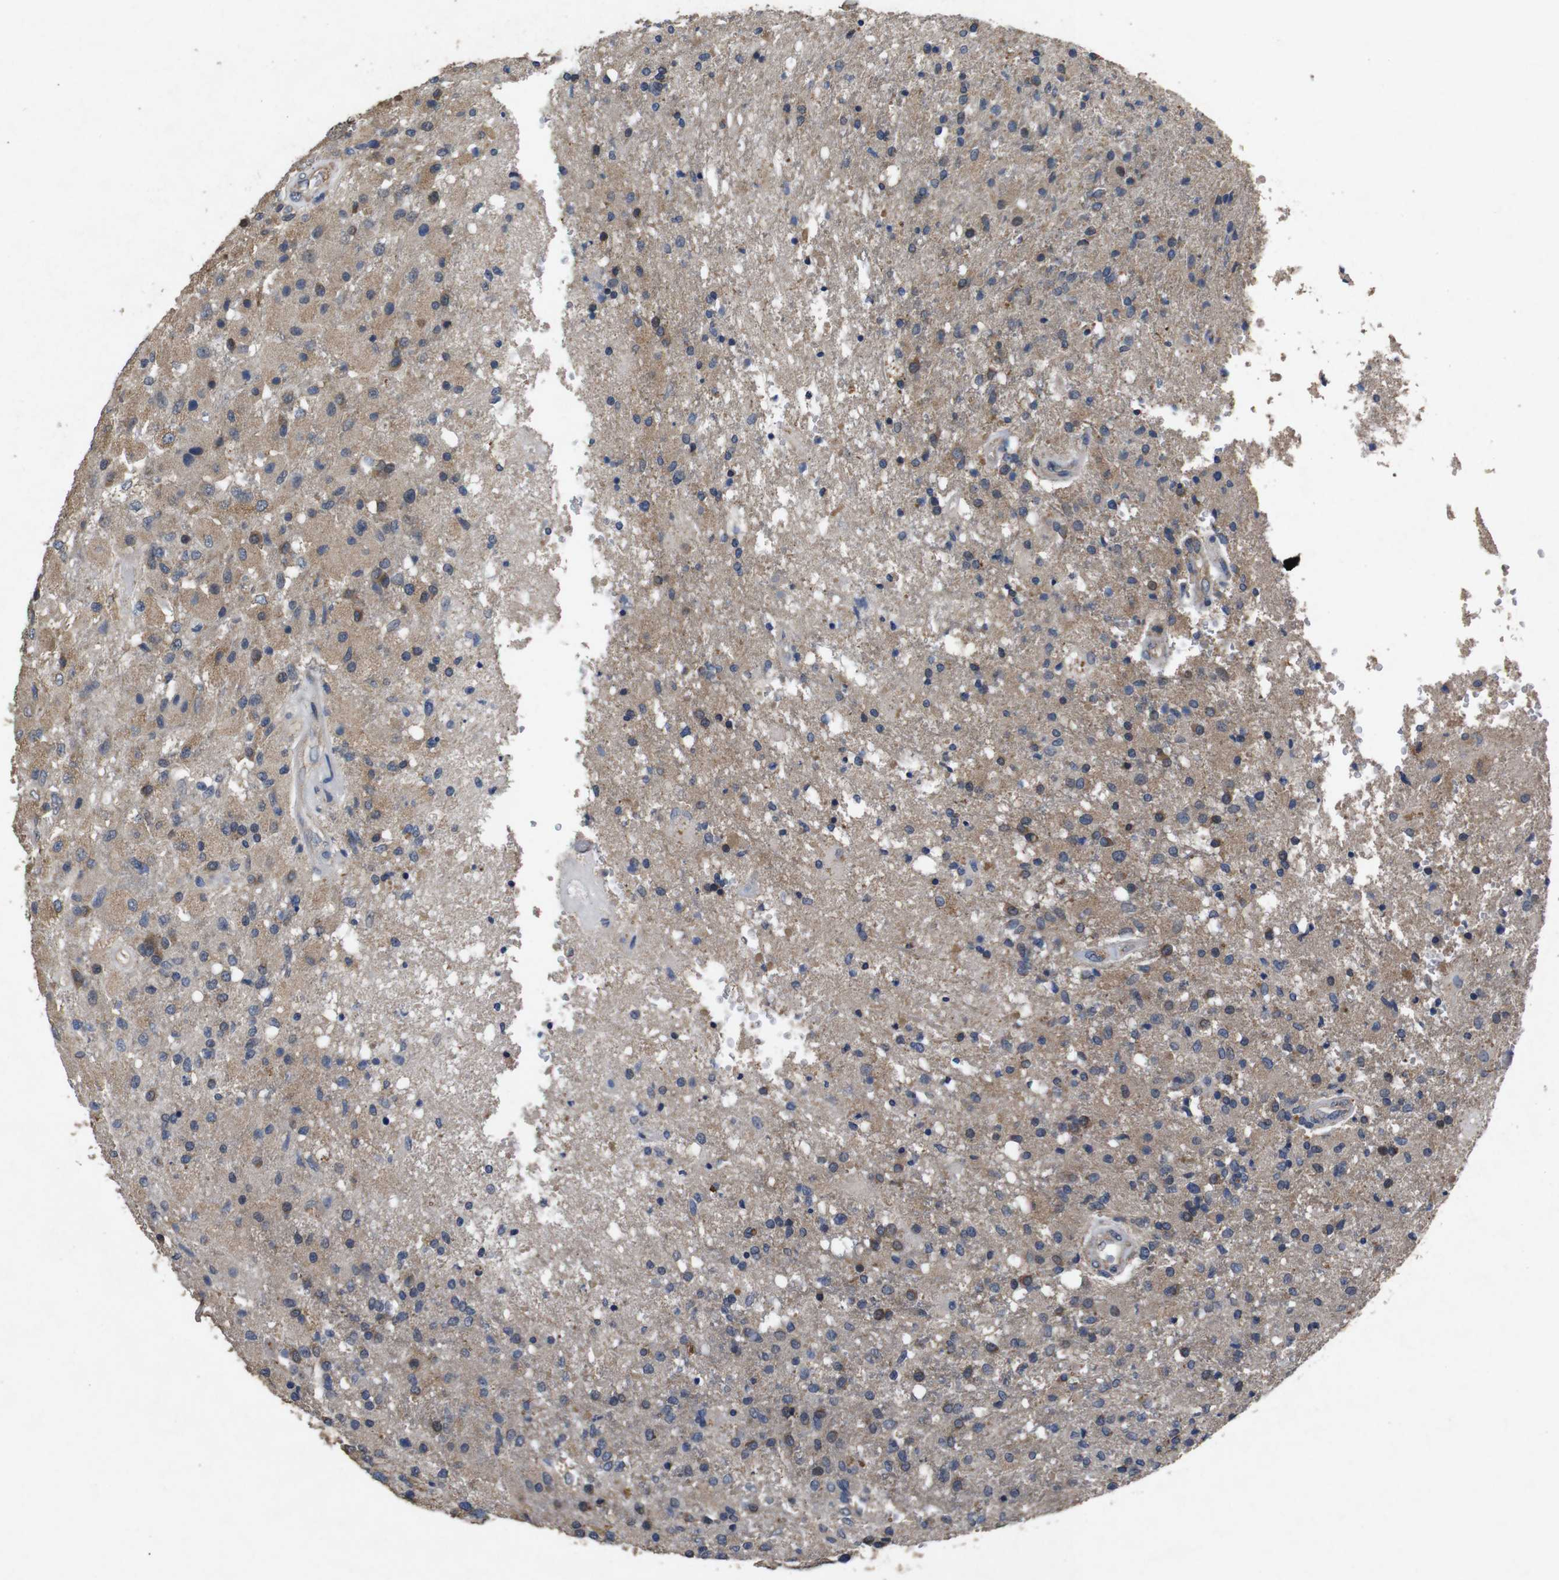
{"staining": {"intensity": "moderate", "quantity": "<25%", "location": "cytoplasmic/membranous"}, "tissue": "glioma", "cell_type": "Tumor cells", "image_type": "cancer", "snomed": [{"axis": "morphology", "description": "Normal tissue, NOS"}, {"axis": "morphology", "description": "Glioma, malignant, High grade"}, {"axis": "topography", "description": "Cerebral cortex"}], "caption": "Protein positivity by IHC reveals moderate cytoplasmic/membranous staining in approximately <25% of tumor cells in glioma.", "gene": "BNIP3", "patient": {"sex": "male", "age": 77}}